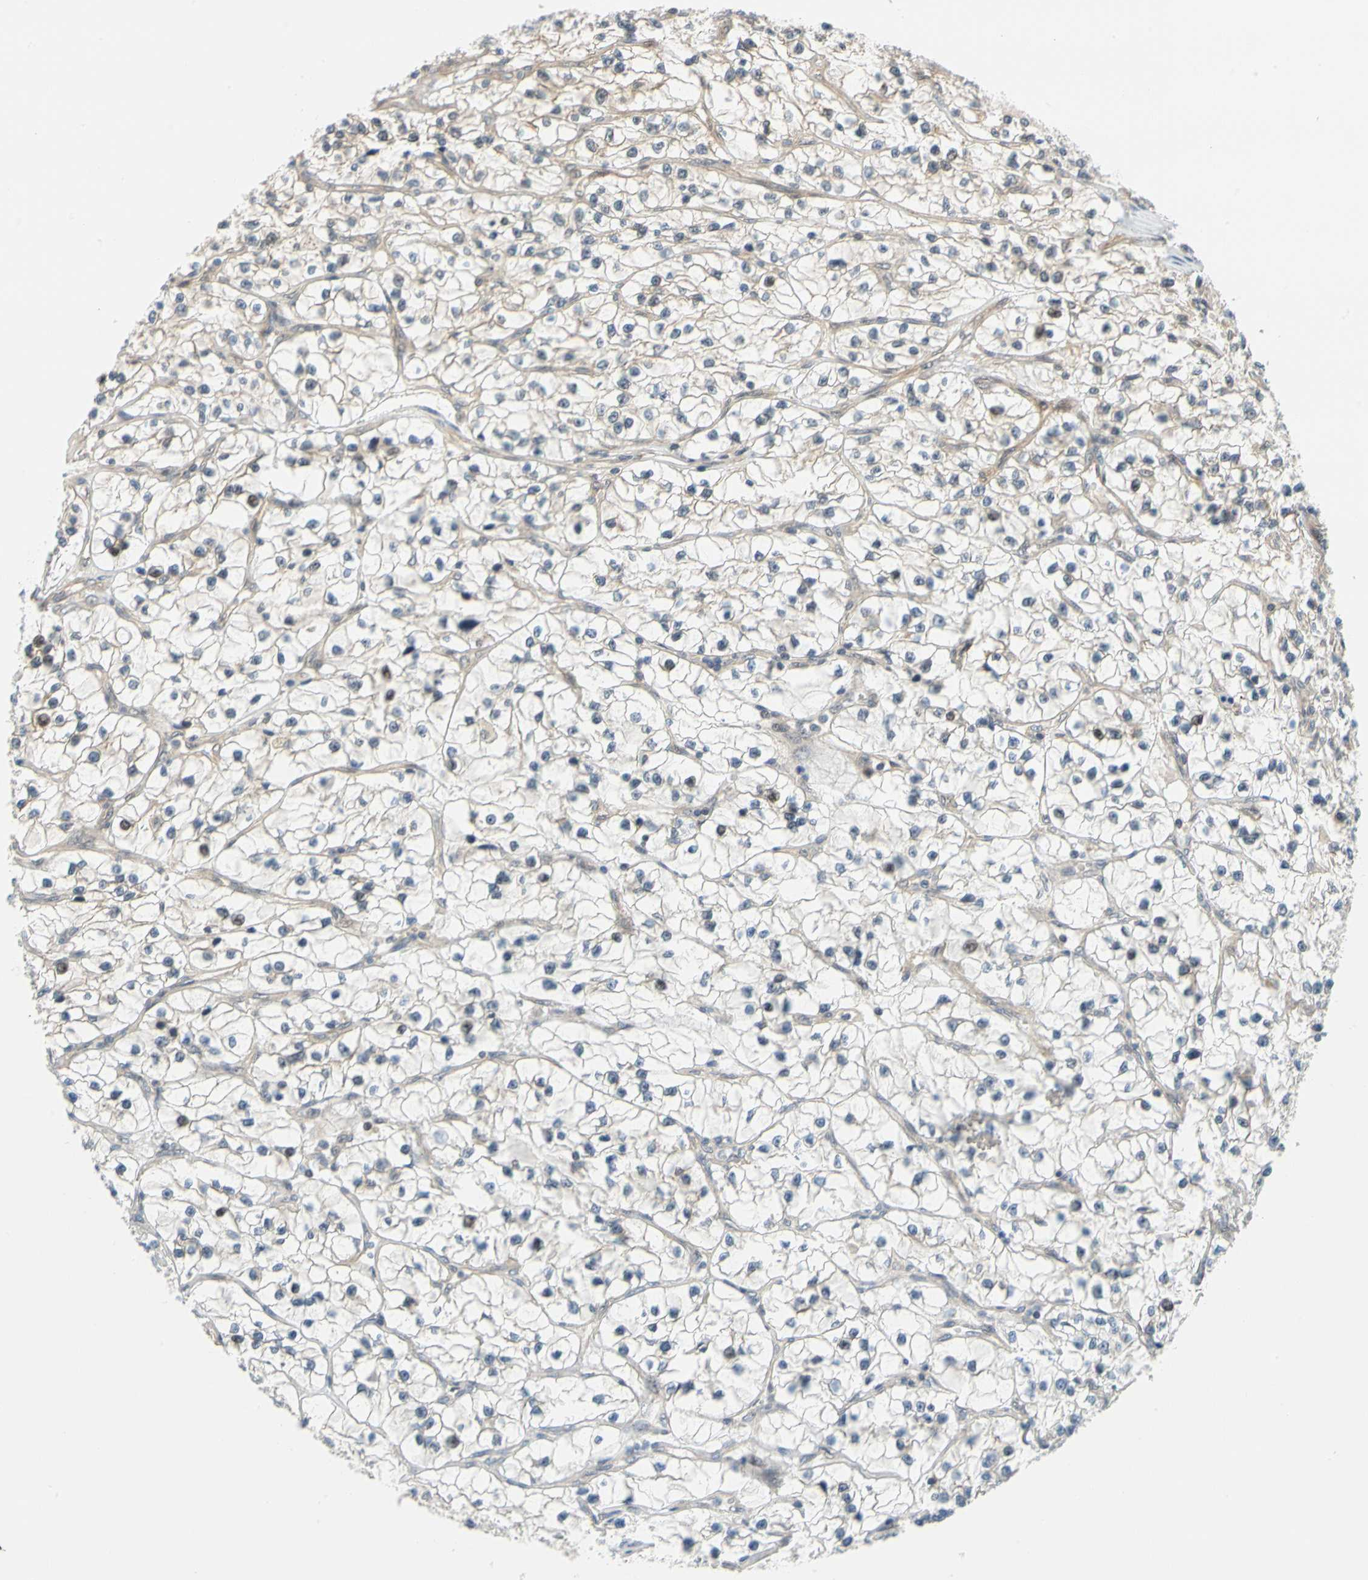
{"staining": {"intensity": "weak", "quantity": "25%-75%", "location": "cytoplasmic/membranous"}, "tissue": "renal cancer", "cell_type": "Tumor cells", "image_type": "cancer", "snomed": [{"axis": "morphology", "description": "Adenocarcinoma, NOS"}, {"axis": "topography", "description": "Kidney"}], "caption": "IHC of human renal adenocarcinoma demonstrates low levels of weak cytoplasmic/membranous expression in about 25%-75% of tumor cells.", "gene": "MAPK9", "patient": {"sex": "female", "age": 57}}